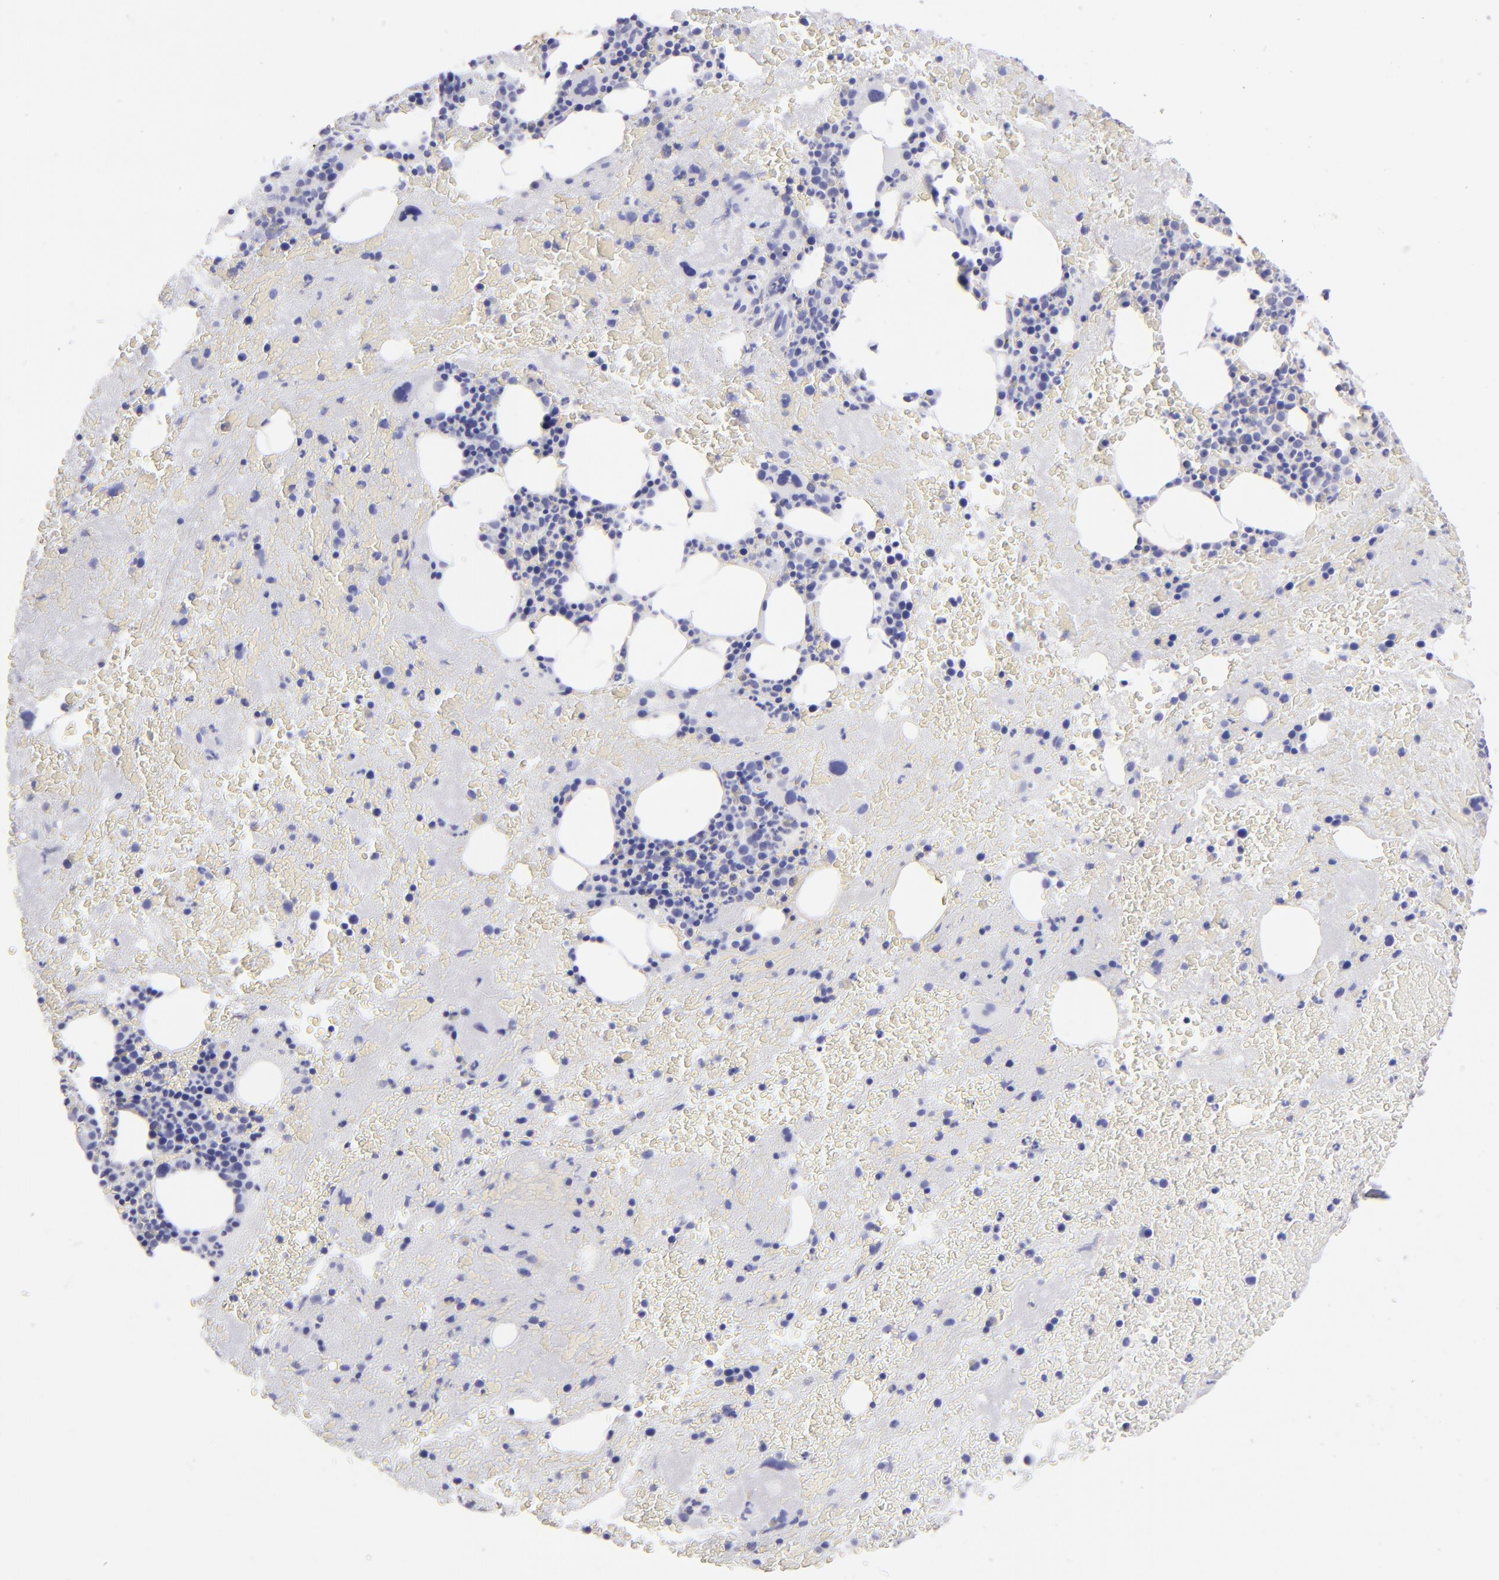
{"staining": {"intensity": "negative", "quantity": "none", "location": "none"}, "tissue": "bone marrow", "cell_type": "Hematopoietic cells", "image_type": "normal", "snomed": [{"axis": "morphology", "description": "Normal tissue, NOS"}, {"axis": "topography", "description": "Bone marrow"}], "caption": "The photomicrograph reveals no staining of hematopoietic cells in benign bone marrow. (DAB immunohistochemistry (IHC) visualized using brightfield microscopy, high magnification).", "gene": "SLC1A3", "patient": {"sex": "male", "age": 76}}